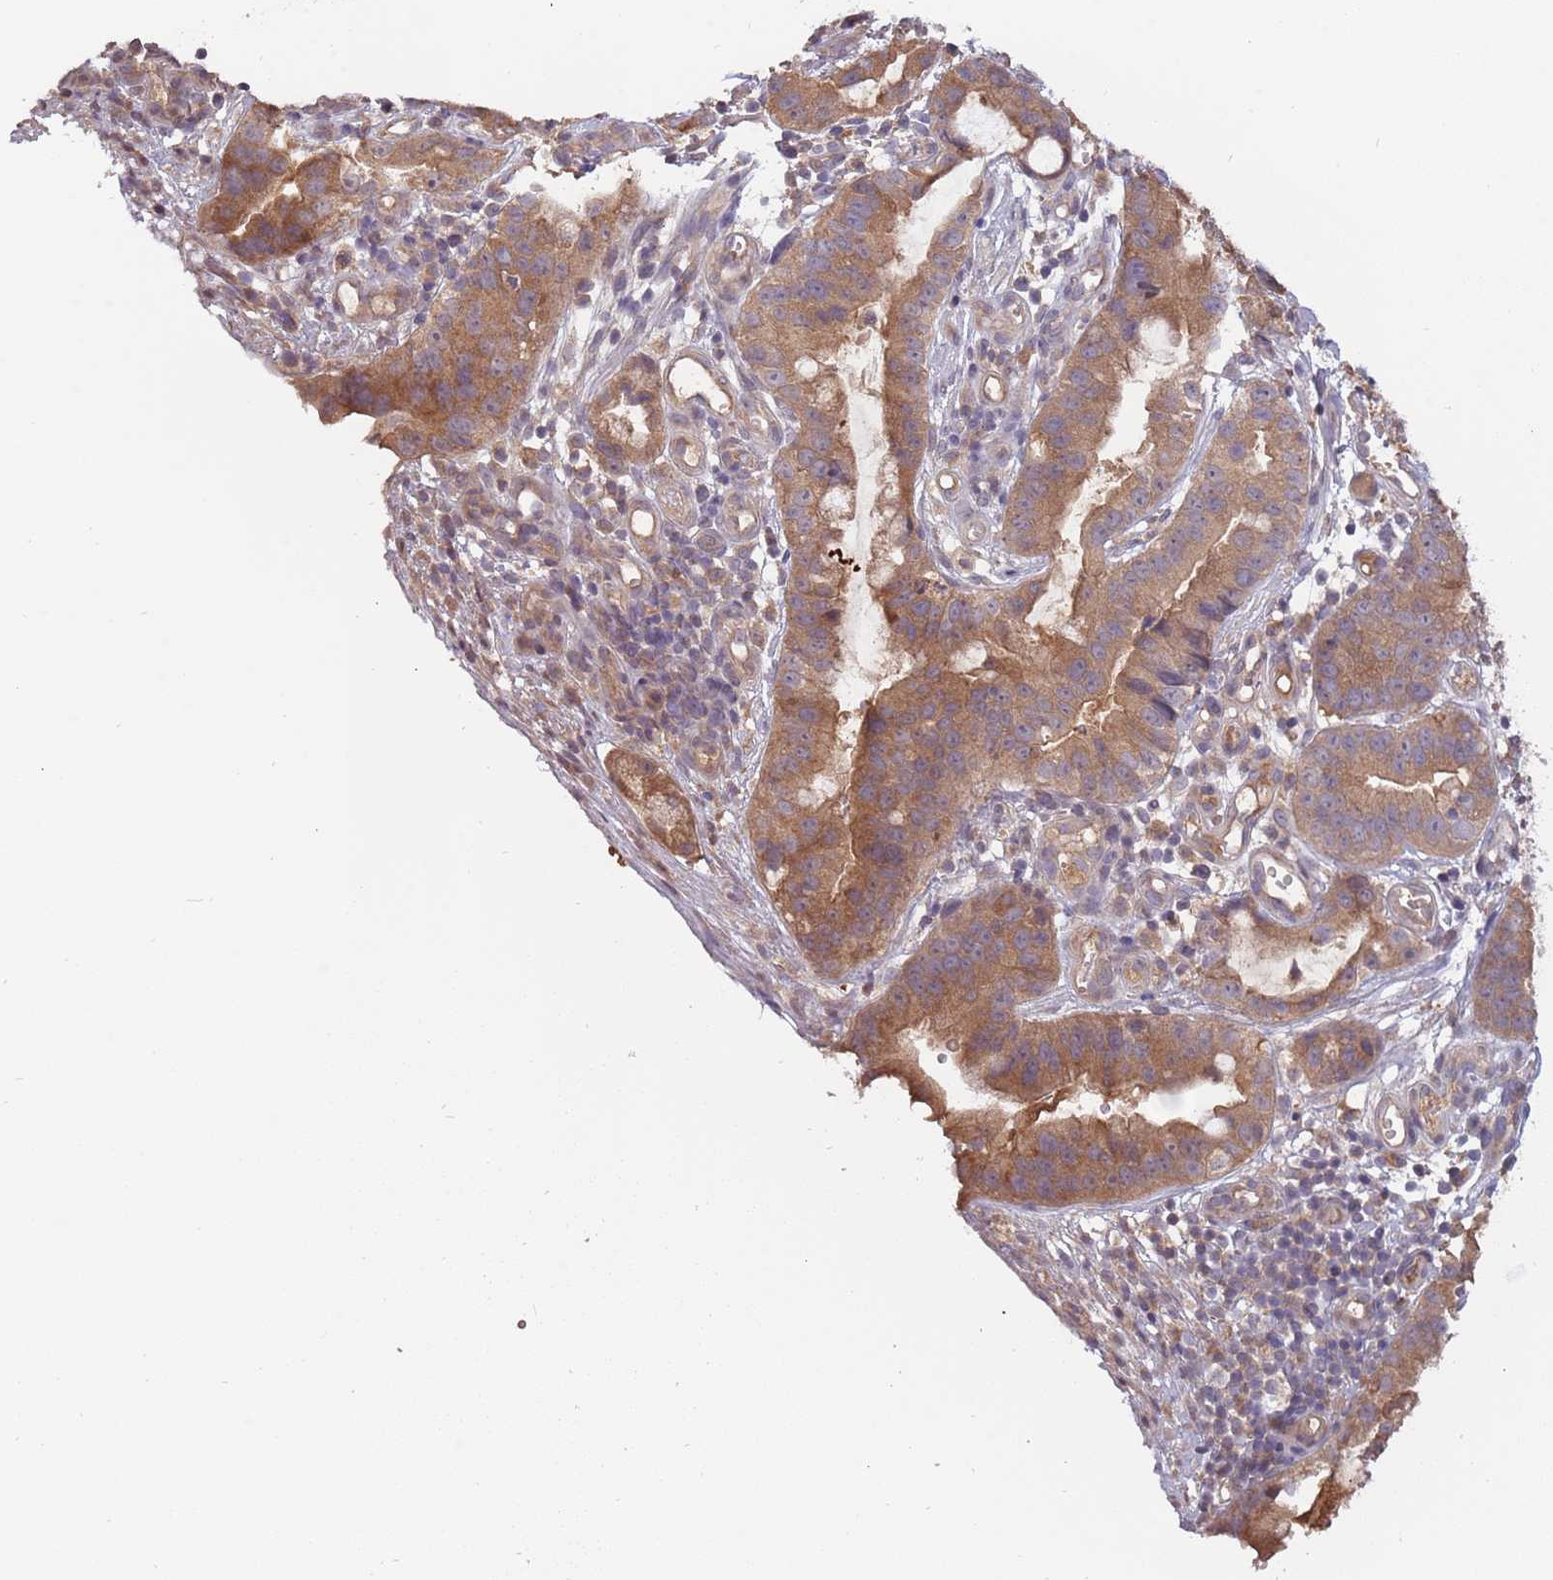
{"staining": {"intensity": "moderate", "quantity": ">75%", "location": "cytoplasmic/membranous"}, "tissue": "stomach cancer", "cell_type": "Tumor cells", "image_type": "cancer", "snomed": [{"axis": "morphology", "description": "Adenocarcinoma, NOS"}, {"axis": "topography", "description": "Stomach"}], "caption": "The immunohistochemical stain labels moderate cytoplasmic/membranous expression in tumor cells of stomach adenocarcinoma tissue.", "gene": "USP32", "patient": {"sex": "male", "age": 55}}